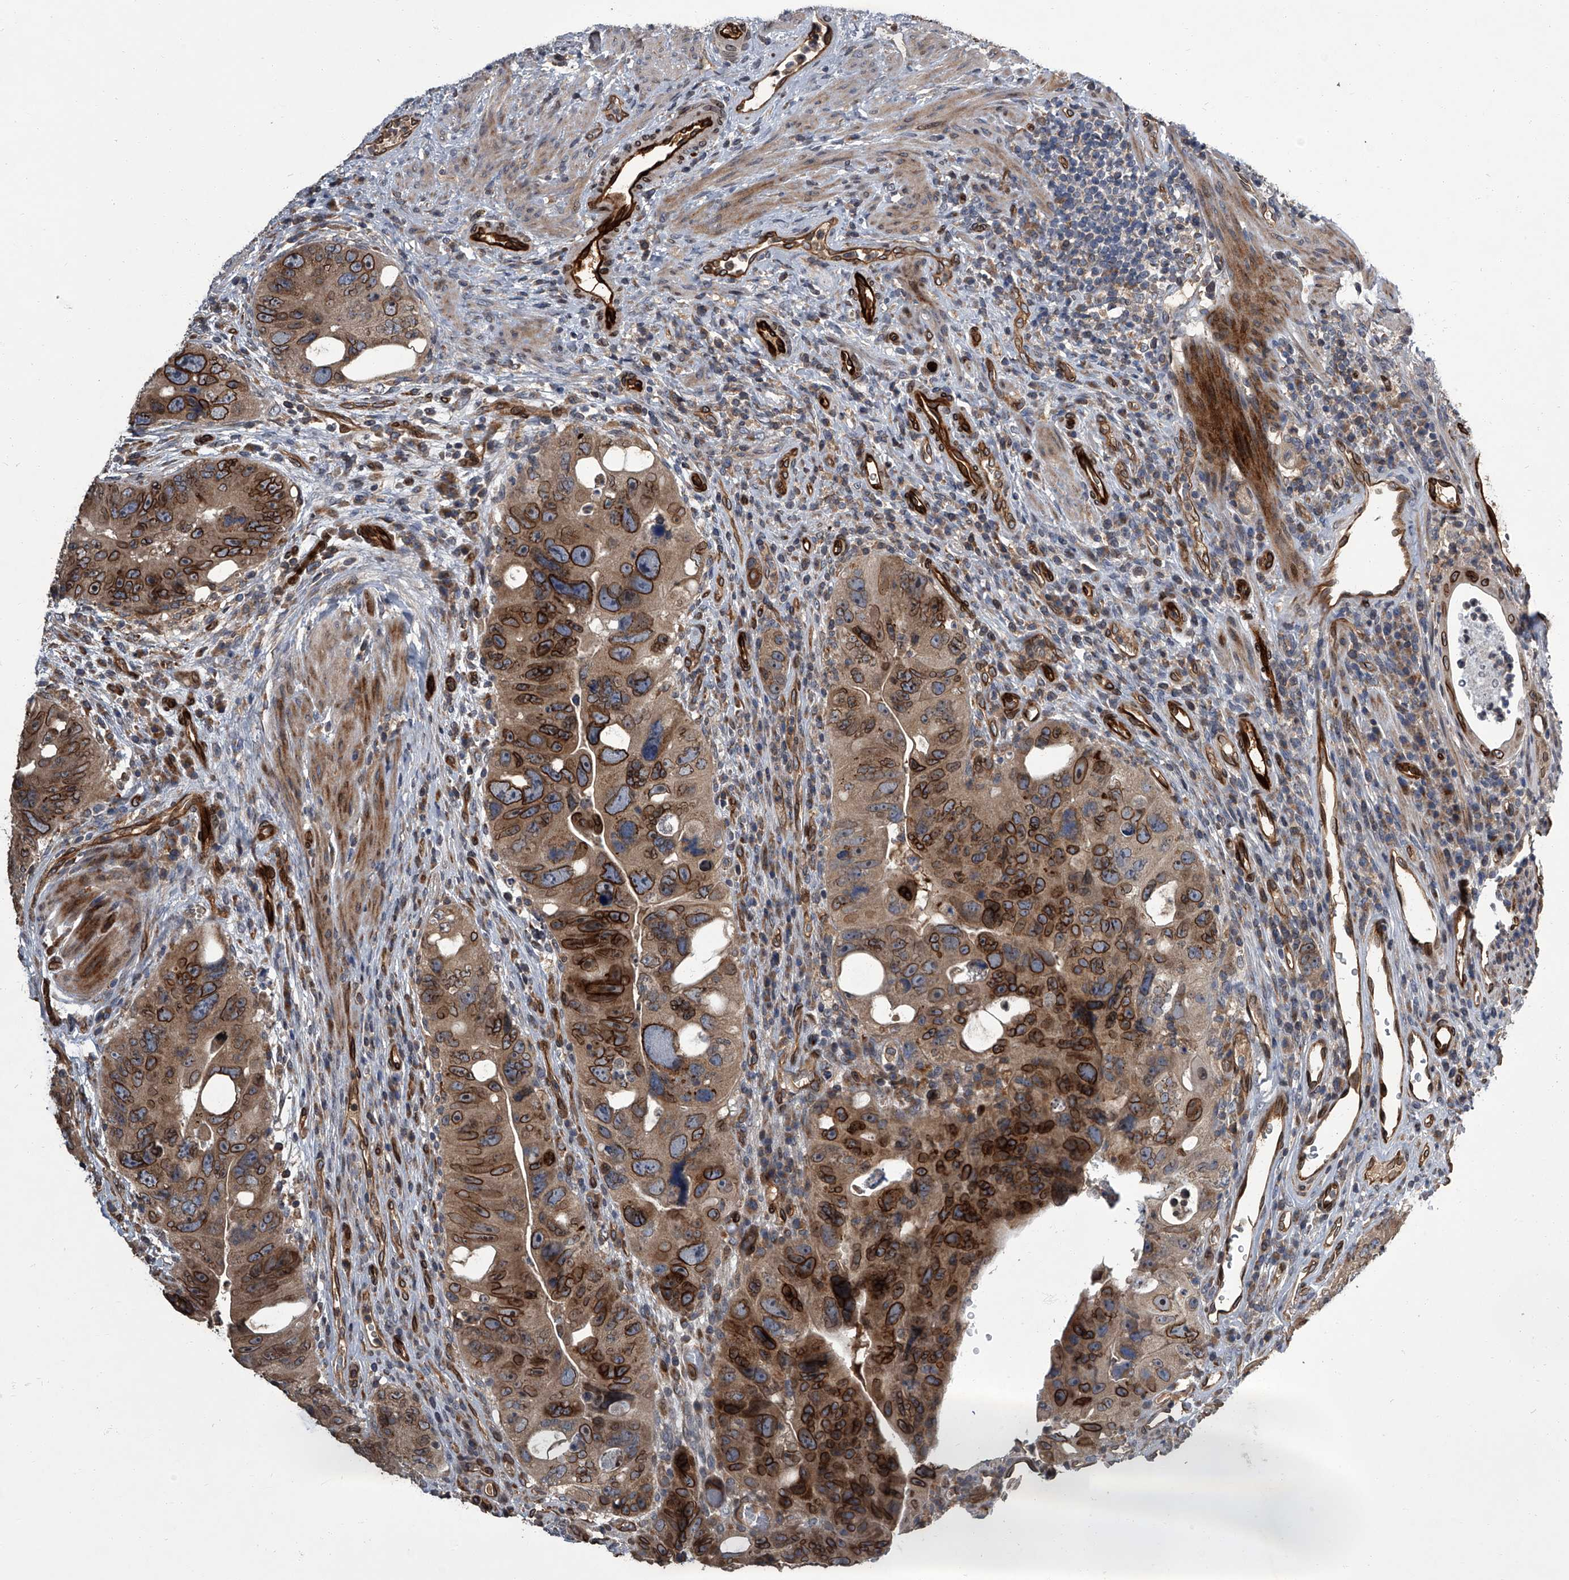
{"staining": {"intensity": "strong", "quantity": ">75%", "location": "cytoplasmic/membranous,nuclear"}, "tissue": "colorectal cancer", "cell_type": "Tumor cells", "image_type": "cancer", "snomed": [{"axis": "morphology", "description": "Adenocarcinoma, NOS"}, {"axis": "topography", "description": "Rectum"}], "caption": "Adenocarcinoma (colorectal) tissue shows strong cytoplasmic/membranous and nuclear positivity in about >75% of tumor cells (Stains: DAB in brown, nuclei in blue, Microscopy: brightfield microscopy at high magnification).", "gene": "LRRC8C", "patient": {"sex": "male", "age": 59}}